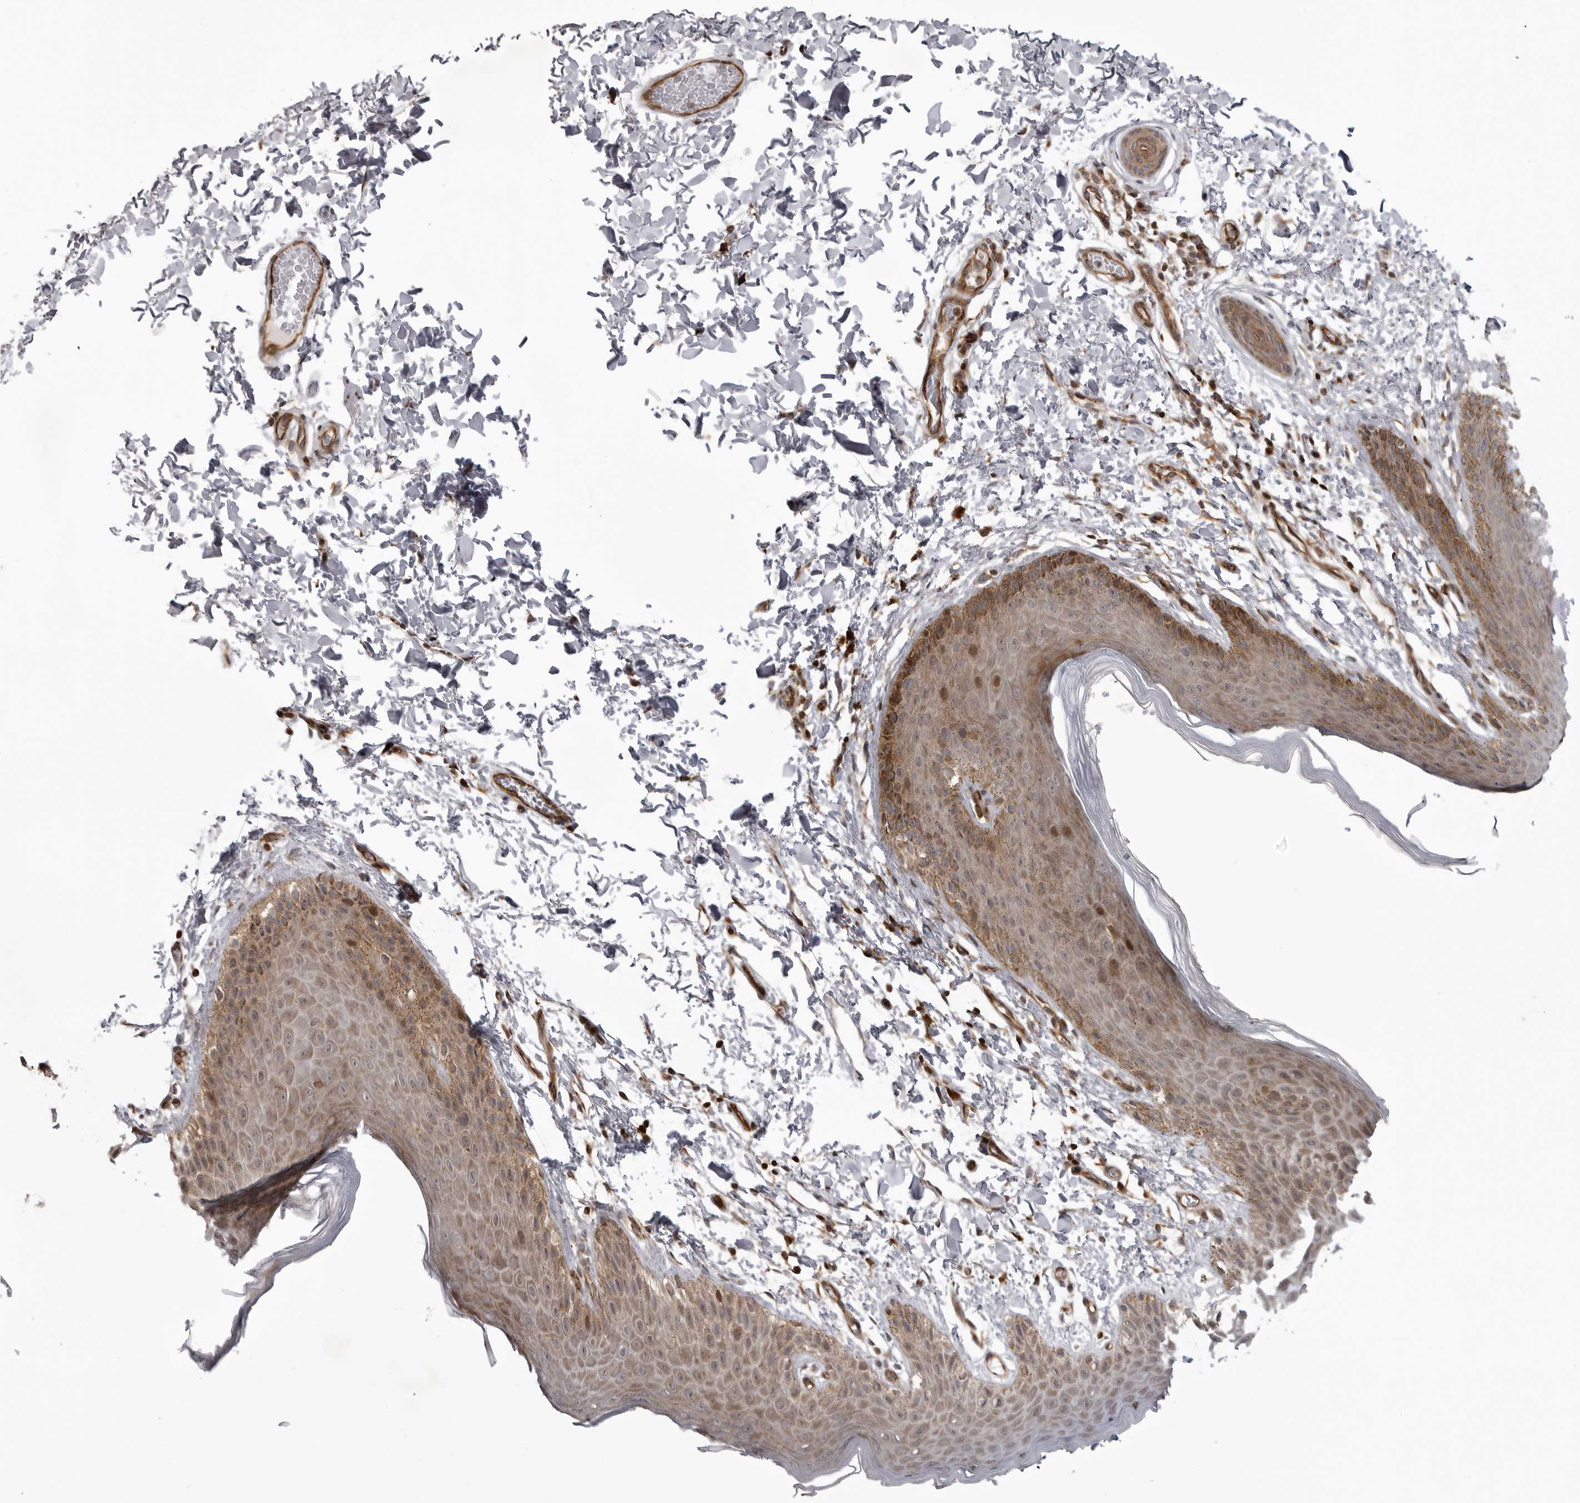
{"staining": {"intensity": "moderate", "quantity": "25%-75%", "location": "cytoplasmic/membranous"}, "tissue": "skin", "cell_type": "Epidermal cells", "image_type": "normal", "snomed": [{"axis": "morphology", "description": "Normal tissue, NOS"}, {"axis": "topography", "description": "Anal"}, {"axis": "topography", "description": "Peripheral nerve tissue"}], "caption": "Immunohistochemistry histopathology image of normal skin: skin stained using immunohistochemistry (IHC) reveals medium levels of moderate protein expression localized specifically in the cytoplasmic/membranous of epidermal cells, appearing as a cytoplasmic/membranous brown color.", "gene": "ABL1", "patient": {"sex": "male", "age": 44}}